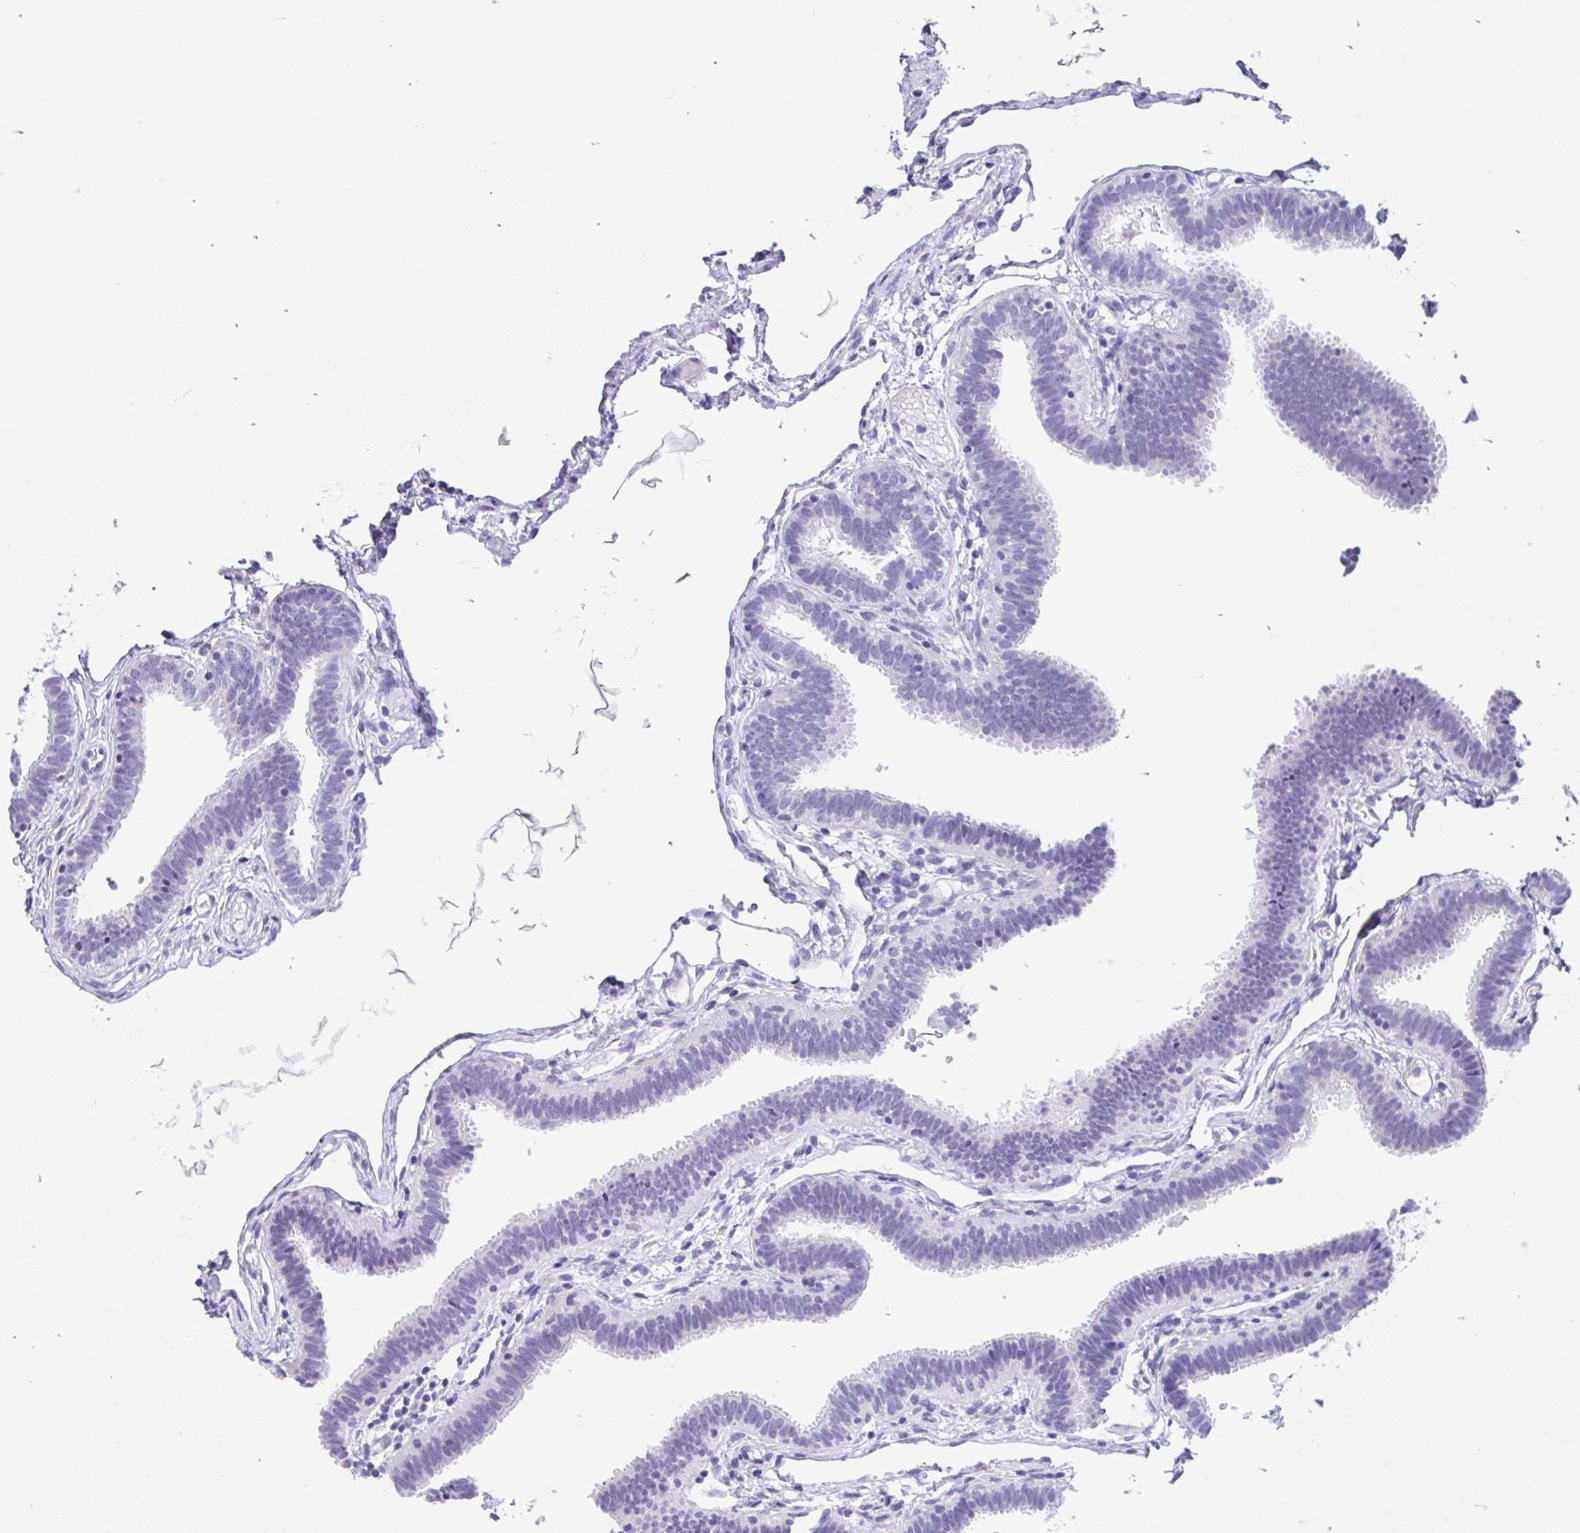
{"staining": {"intensity": "negative", "quantity": "none", "location": "none"}, "tissue": "fallopian tube", "cell_type": "Glandular cells", "image_type": "normal", "snomed": [{"axis": "morphology", "description": "Normal tissue, NOS"}, {"axis": "topography", "description": "Fallopian tube"}], "caption": "A histopathology image of fallopian tube stained for a protein displays no brown staining in glandular cells. The staining is performed using DAB (3,3'-diaminobenzidine) brown chromogen with nuclei counter-stained in using hematoxylin.", "gene": "ZNF319", "patient": {"sex": "female", "age": 37}}